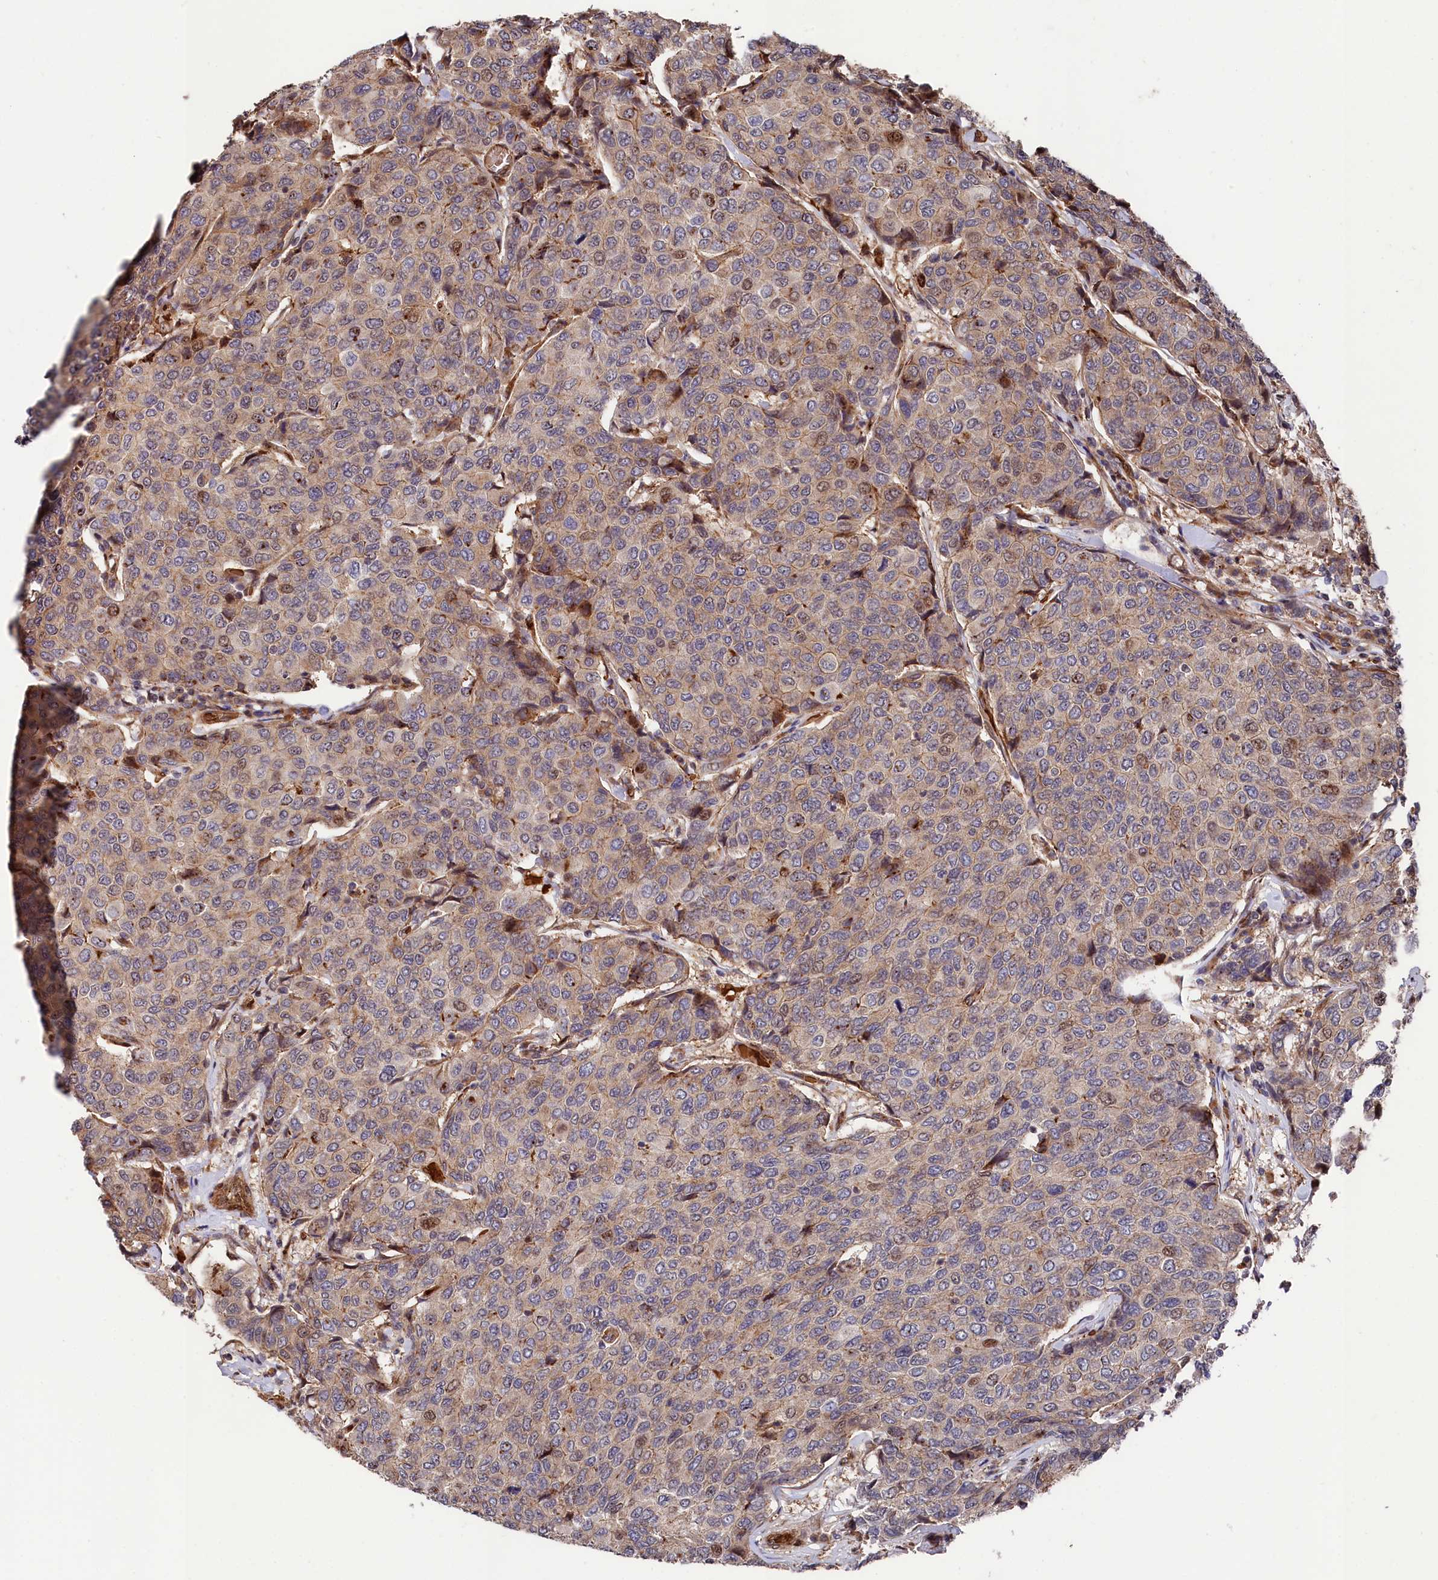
{"staining": {"intensity": "moderate", "quantity": "<25%", "location": "cytoplasmic/membranous,nuclear"}, "tissue": "breast cancer", "cell_type": "Tumor cells", "image_type": "cancer", "snomed": [{"axis": "morphology", "description": "Duct carcinoma"}, {"axis": "topography", "description": "Breast"}], "caption": "DAB (3,3'-diaminobenzidine) immunohistochemical staining of breast cancer (infiltrating ductal carcinoma) shows moderate cytoplasmic/membranous and nuclear protein staining in about <25% of tumor cells.", "gene": "TNKS1BP1", "patient": {"sex": "female", "age": 55}}